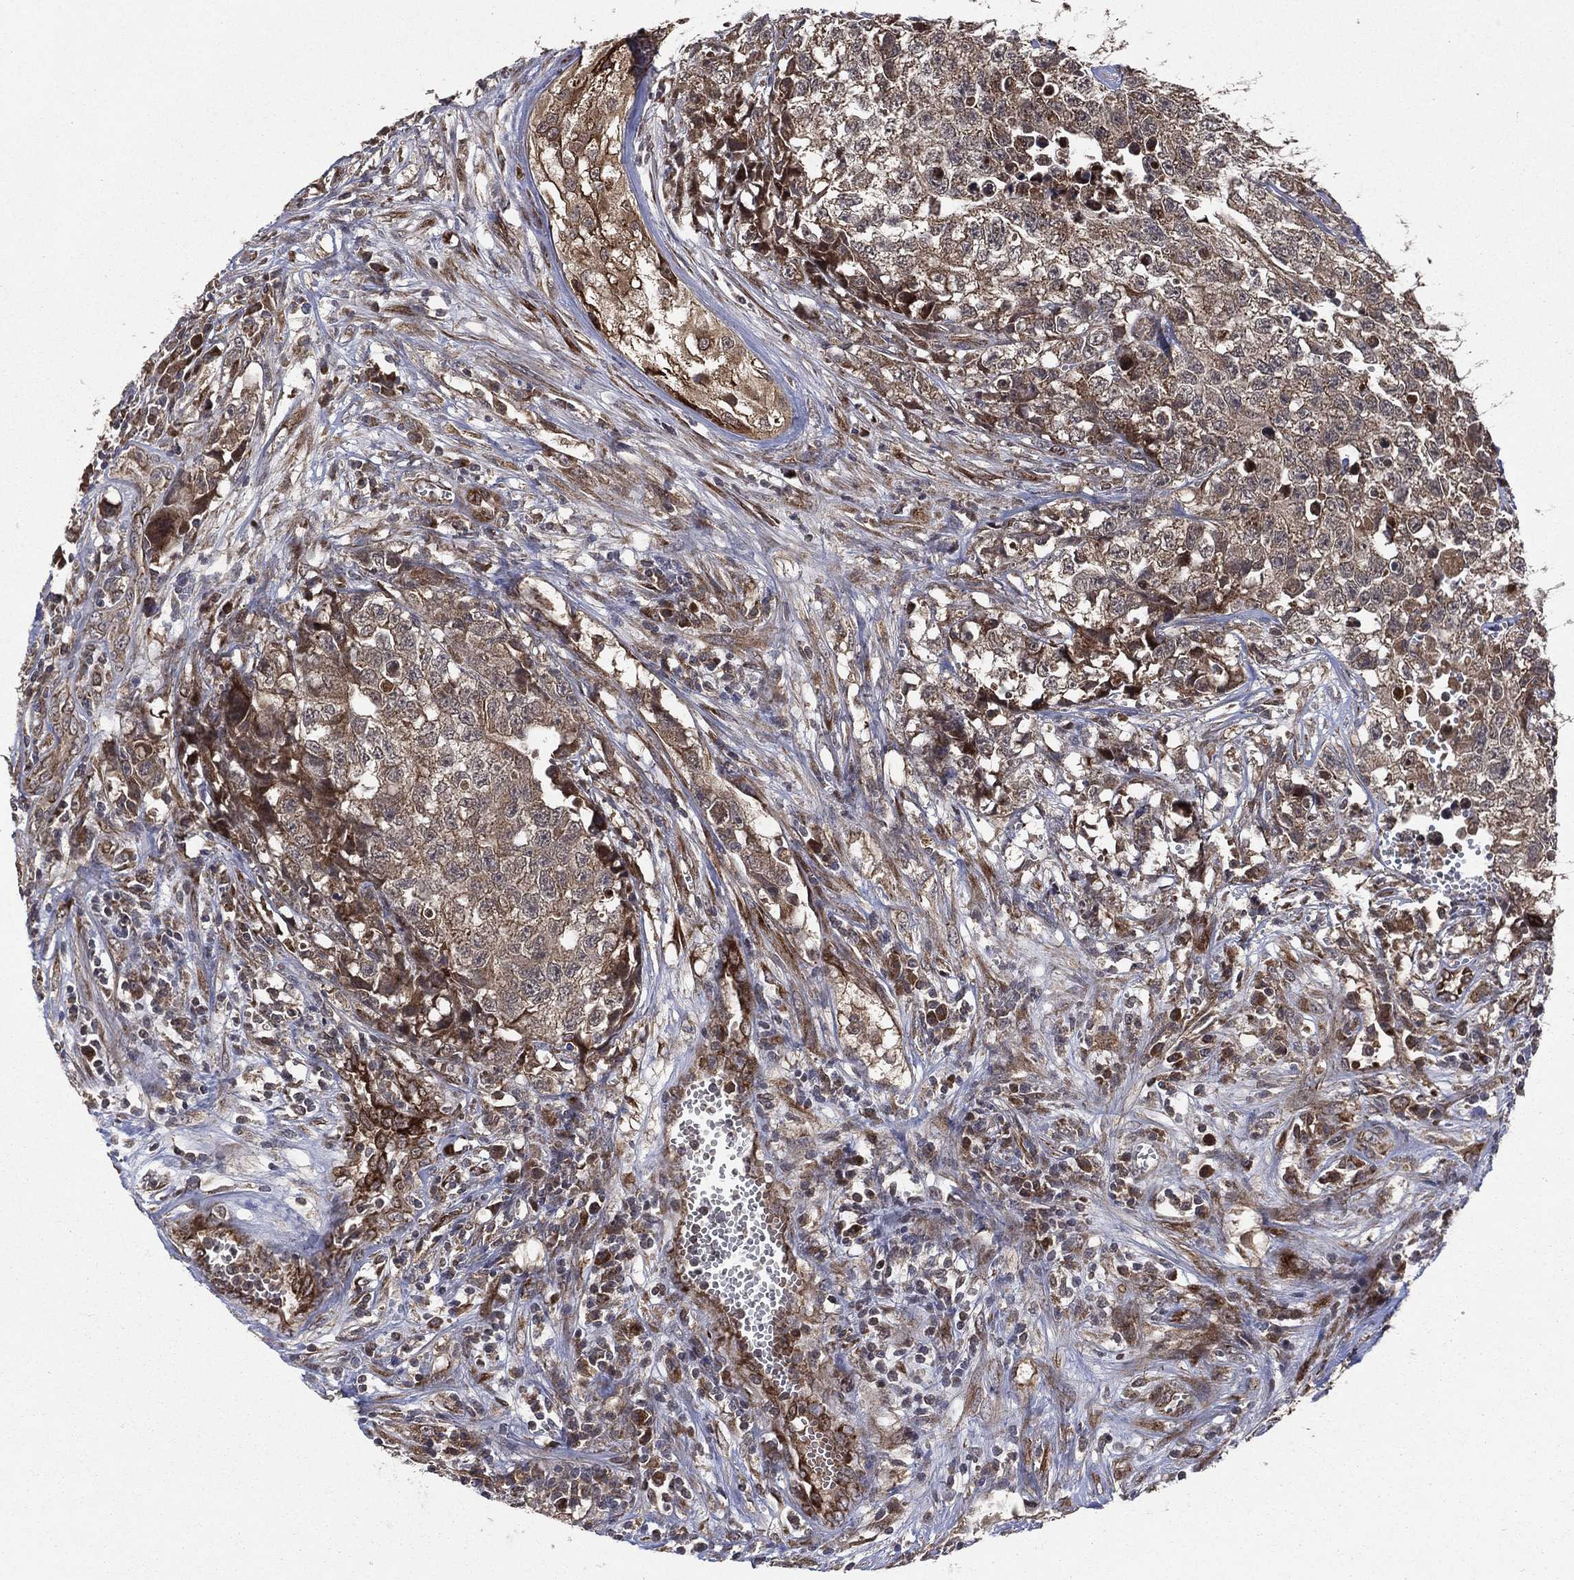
{"staining": {"intensity": "moderate", "quantity": ">75%", "location": "cytoplasmic/membranous"}, "tissue": "testis cancer", "cell_type": "Tumor cells", "image_type": "cancer", "snomed": [{"axis": "morphology", "description": "Seminoma, NOS"}, {"axis": "morphology", "description": "Carcinoma, Embryonal, NOS"}, {"axis": "topography", "description": "Testis"}], "caption": "This is a photomicrograph of immunohistochemistry staining of testis cancer, which shows moderate positivity in the cytoplasmic/membranous of tumor cells.", "gene": "RAB11FIP4", "patient": {"sex": "male", "age": 22}}